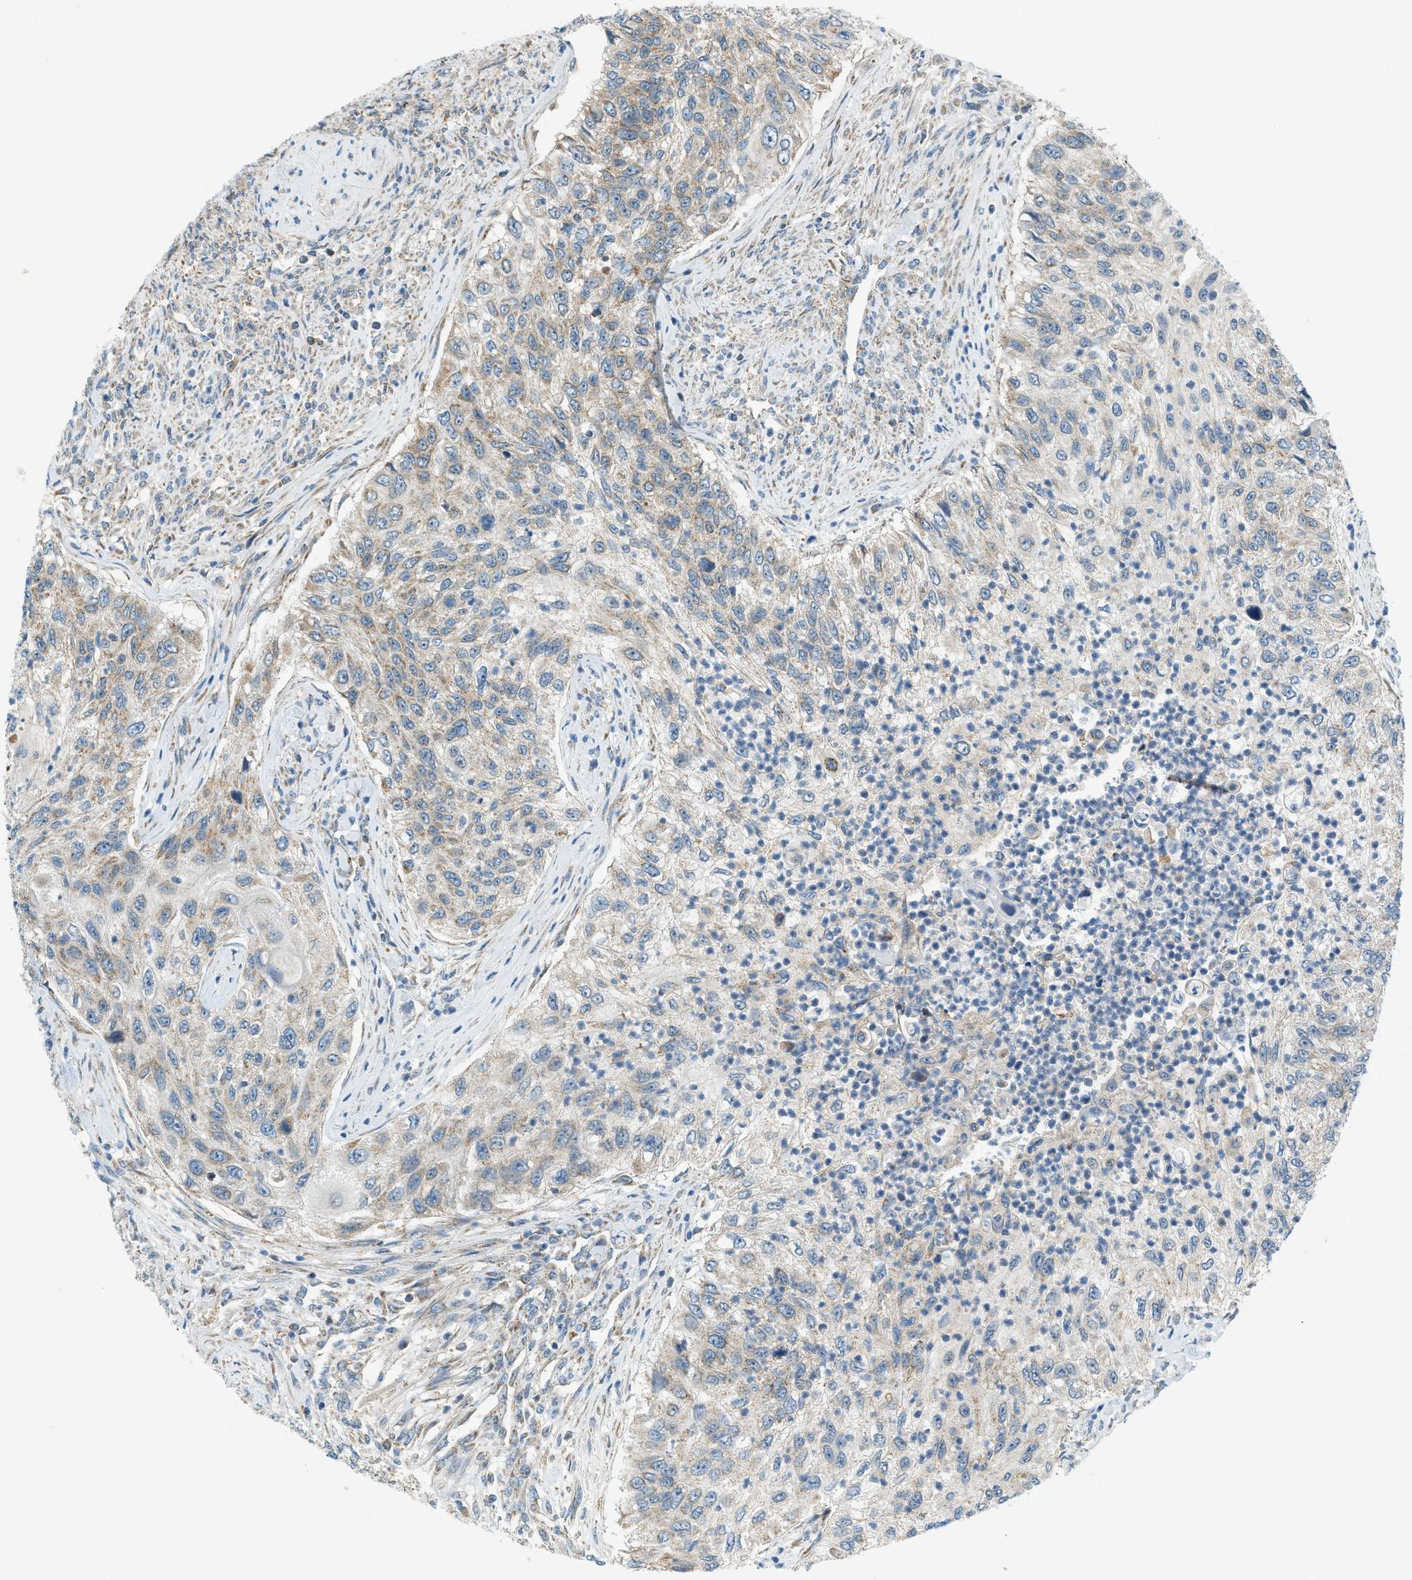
{"staining": {"intensity": "weak", "quantity": "25%-75%", "location": "cytoplasmic/membranous"}, "tissue": "urothelial cancer", "cell_type": "Tumor cells", "image_type": "cancer", "snomed": [{"axis": "morphology", "description": "Urothelial carcinoma, High grade"}, {"axis": "topography", "description": "Urinary bladder"}], "caption": "Immunohistochemistry (IHC) histopathology image of urothelial cancer stained for a protein (brown), which shows low levels of weak cytoplasmic/membranous positivity in approximately 25%-75% of tumor cells.", "gene": "PIGG", "patient": {"sex": "female", "age": 60}}